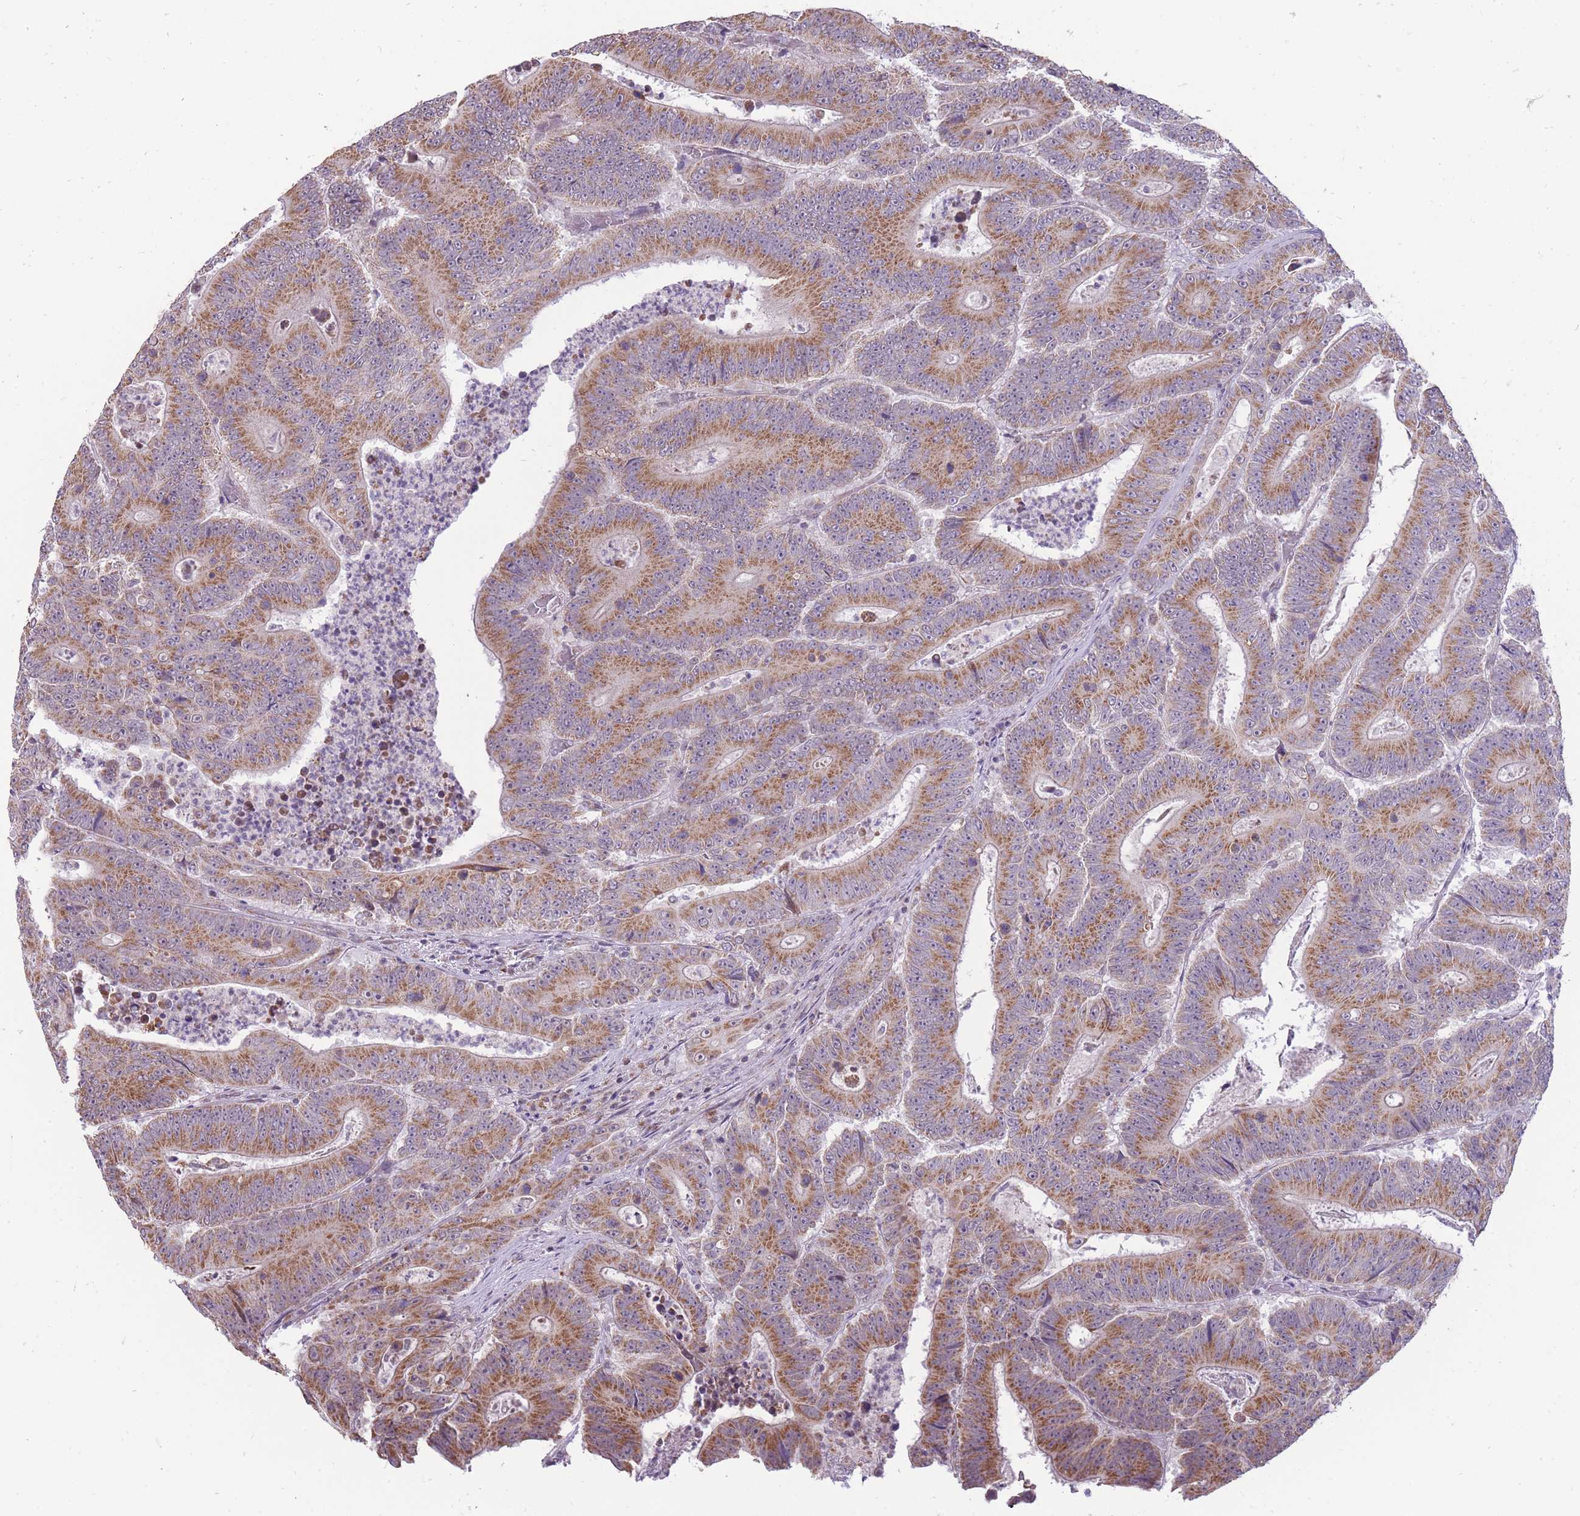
{"staining": {"intensity": "moderate", "quantity": ">75%", "location": "cytoplasmic/membranous"}, "tissue": "colorectal cancer", "cell_type": "Tumor cells", "image_type": "cancer", "snomed": [{"axis": "morphology", "description": "Adenocarcinoma, NOS"}, {"axis": "topography", "description": "Colon"}], "caption": "The image exhibits a brown stain indicating the presence of a protein in the cytoplasmic/membranous of tumor cells in colorectal adenocarcinoma.", "gene": "NELL1", "patient": {"sex": "male", "age": 83}}